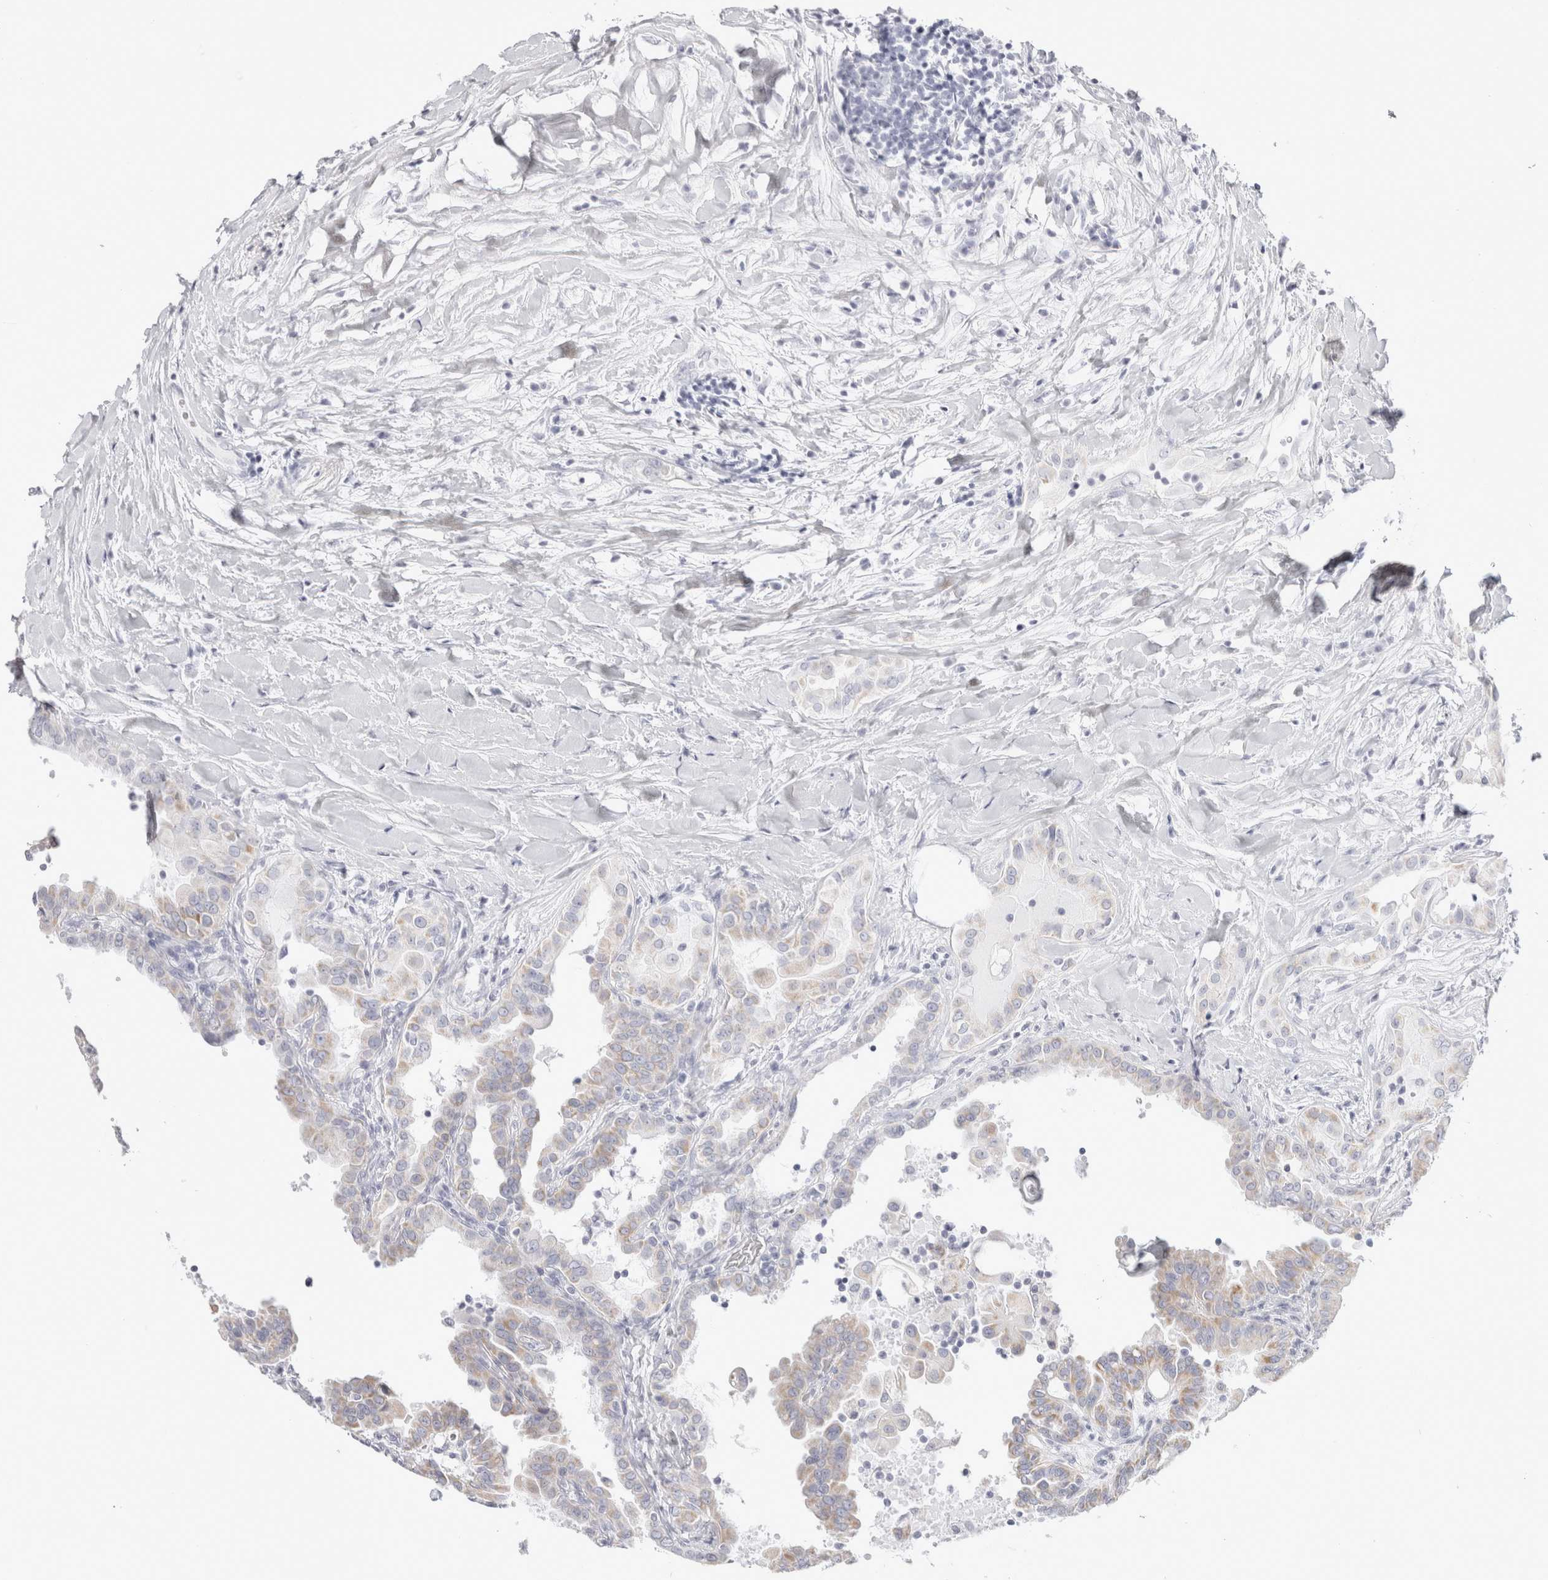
{"staining": {"intensity": "negative", "quantity": "none", "location": "none"}, "tissue": "thyroid cancer", "cell_type": "Tumor cells", "image_type": "cancer", "snomed": [{"axis": "morphology", "description": "Papillary adenocarcinoma, NOS"}, {"axis": "topography", "description": "Thyroid gland"}], "caption": "This is an immunohistochemistry histopathology image of human papillary adenocarcinoma (thyroid). There is no expression in tumor cells.", "gene": "GARIN1A", "patient": {"sex": "male", "age": 33}}